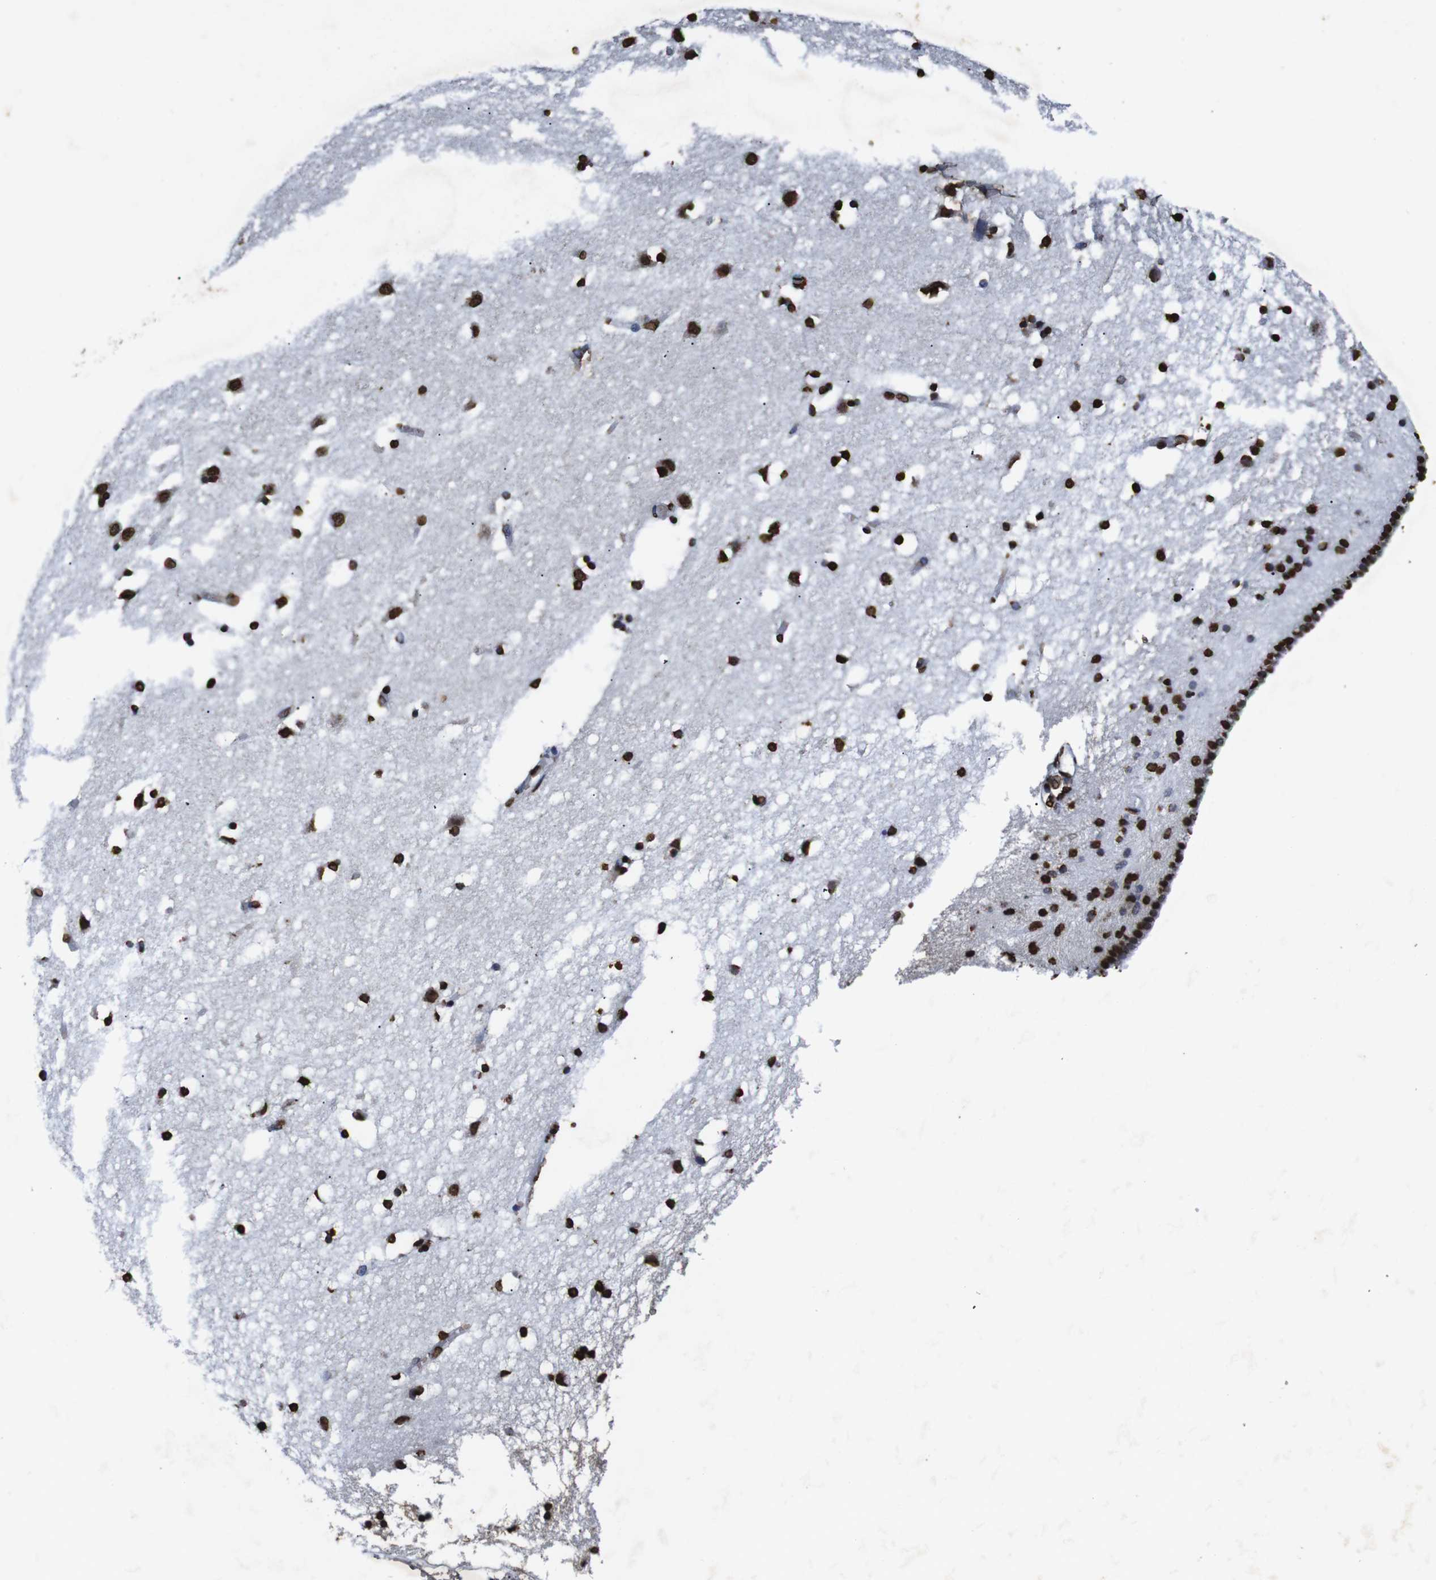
{"staining": {"intensity": "strong", "quantity": ">75%", "location": "nuclear"}, "tissue": "caudate", "cell_type": "Glial cells", "image_type": "normal", "snomed": [{"axis": "morphology", "description": "Normal tissue, NOS"}, {"axis": "topography", "description": "Lateral ventricle wall"}], "caption": "Human caudate stained with a brown dye displays strong nuclear positive expression in about >75% of glial cells.", "gene": "MDM2", "patient": {"sex": "male", "age": 45}}